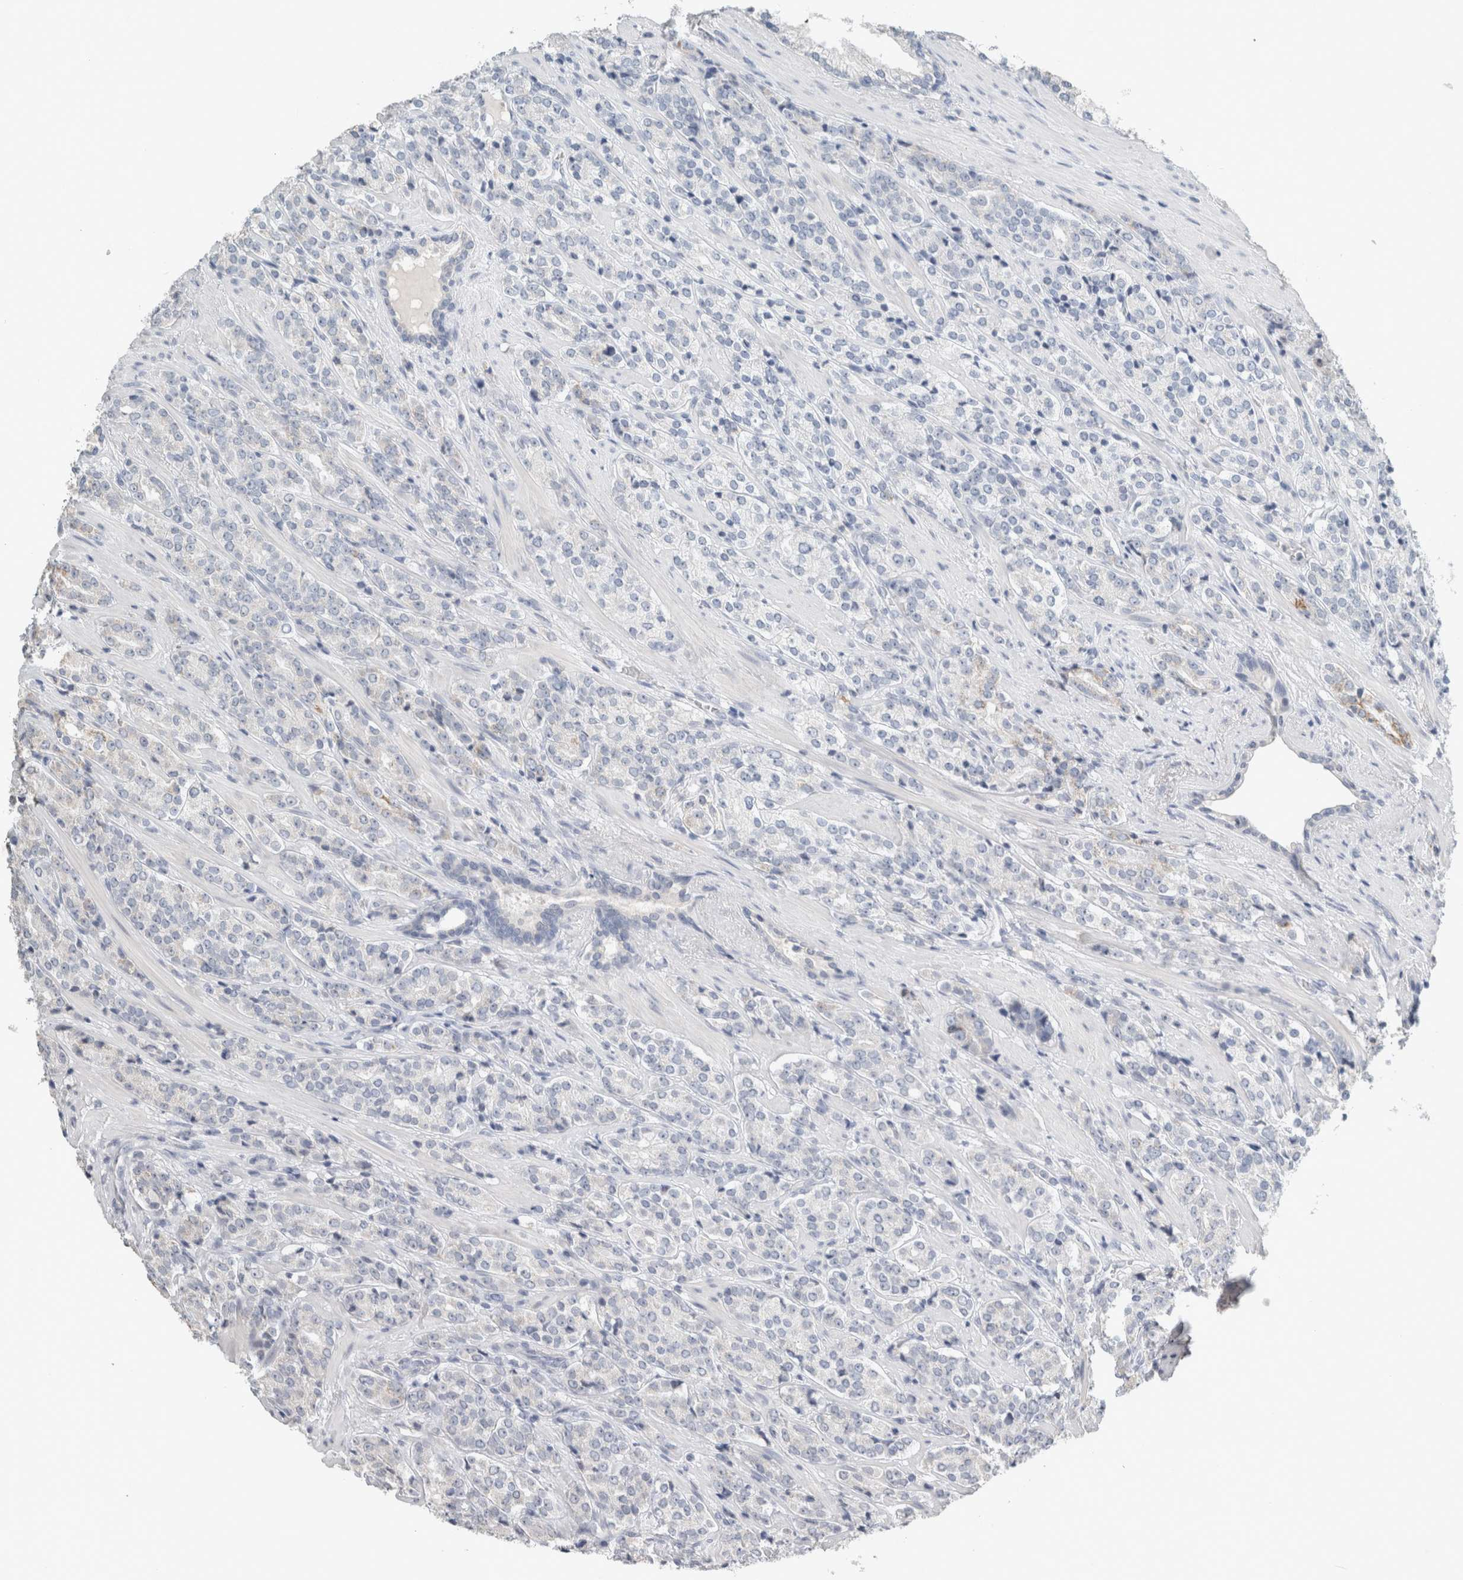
{"staining": {"intensity": "negative", "quantity": "none", "location": "none"}, "tissue": "prostate cancer", "cell_type": "Tumor cells", "image_type": "cancer", "snomed": [{"axis": "morphology", "description": "Adenocarcinoma, High grade"}, {"axis": "topography", "description": "Prostate"}], "caption": "IHC of human prostate high-grade adenocarcinoma exhibits no staining in tumor cells.", "gene": "CRAT", "patient": {"sex": "male", "age": 71}}